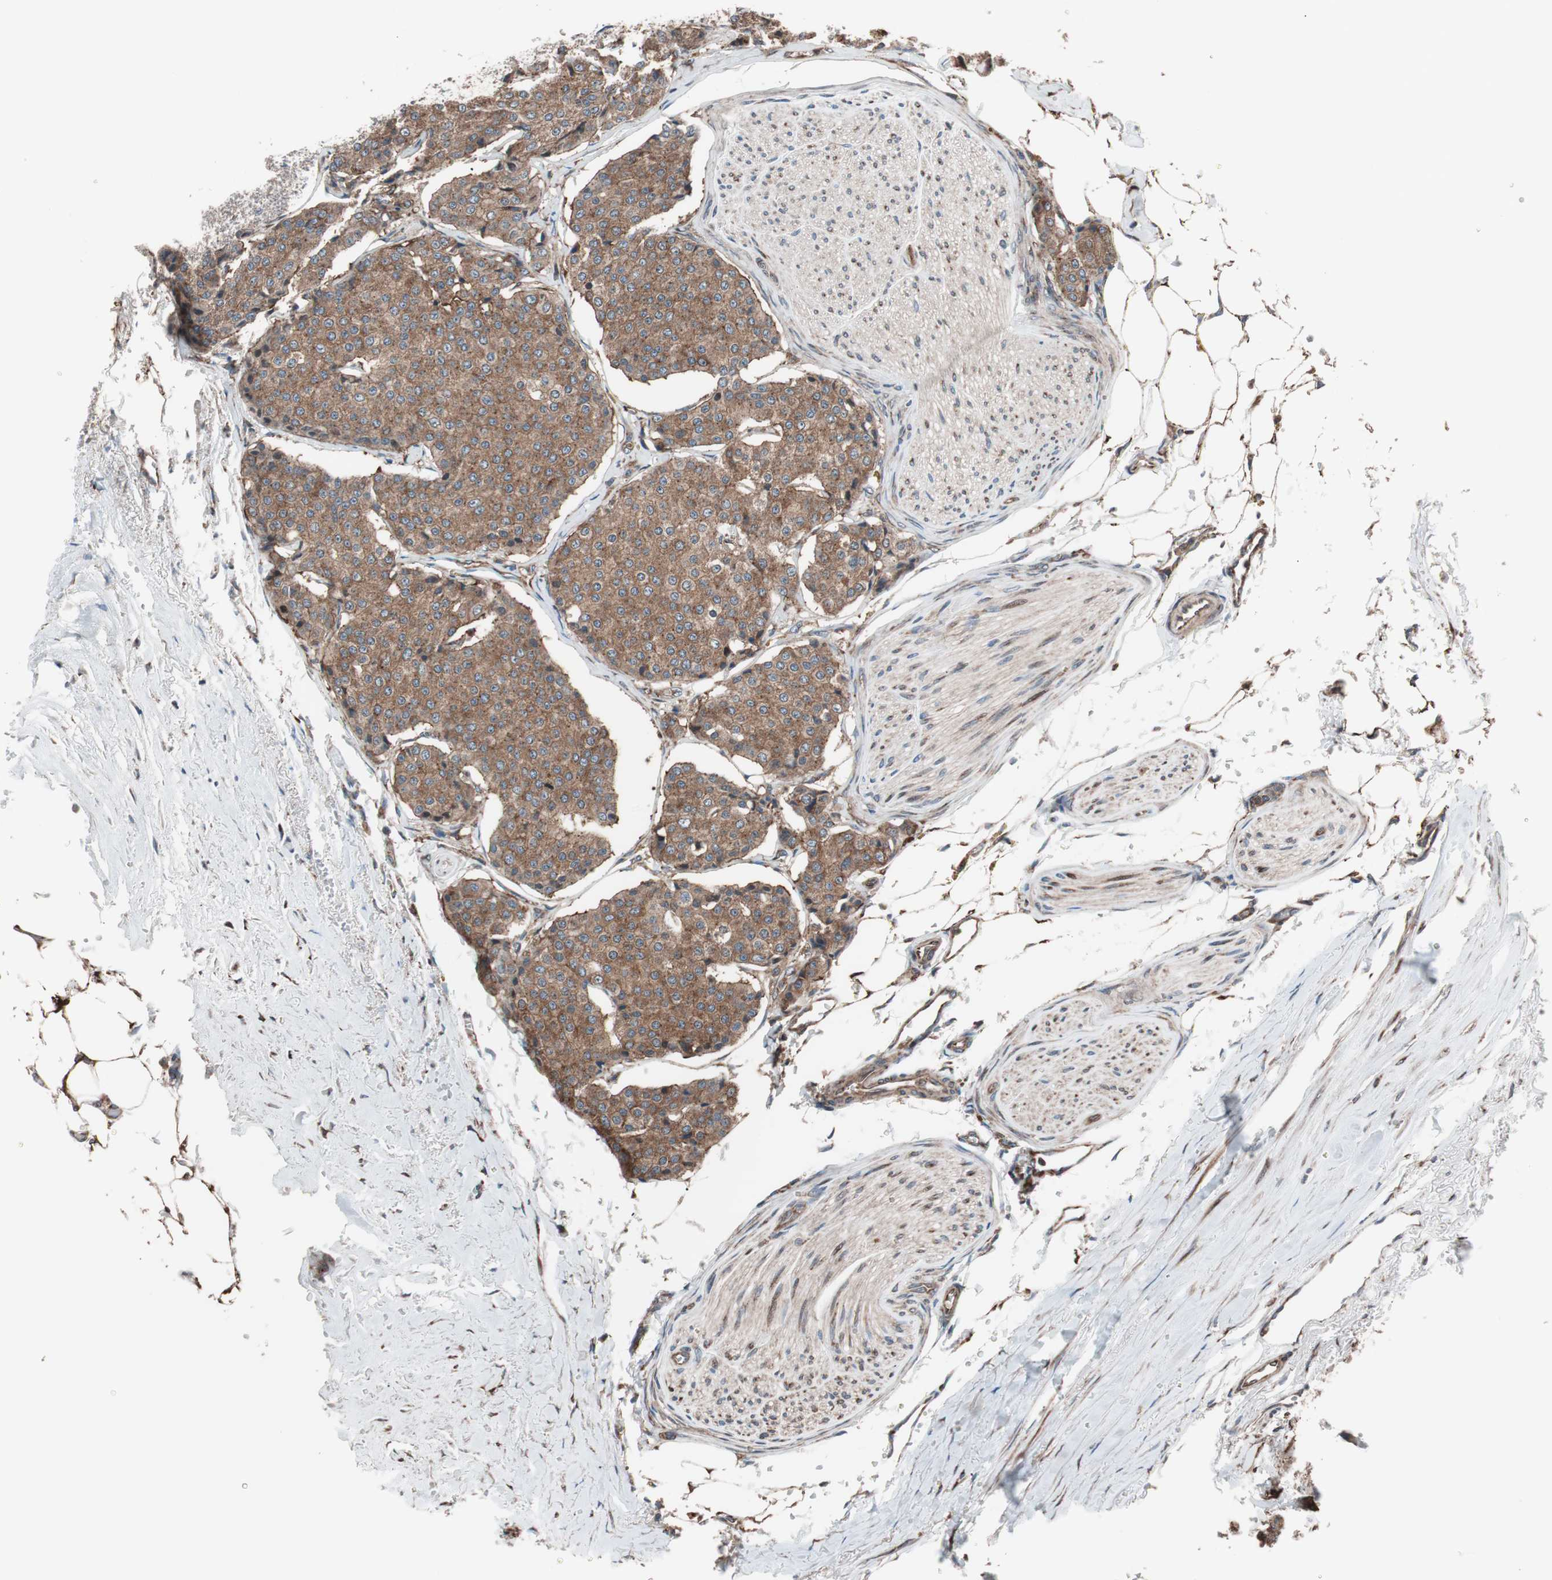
{"staining": {"intensity": "moderate", "quantity": ">75%", "location": "cytoplasmic/membranous"}, "tissue": "carcinoid", "cell_type": "Tumor cells", "image_type": "cancer", "snomed": [{"axis": "morphology", "description": "Carcinoid, malignant, NOS"}, {"axis": "topography", "description": "Colon"}], "caption": "Approximately >75% of tumor cells in human malignant carcinoid exhibit moderate cytoplasmic/membranous protein staining as visualized by brown immunohistochemical staining.", "gene": "SEC31A", "patient": {"sex": "female", "age": 61}}